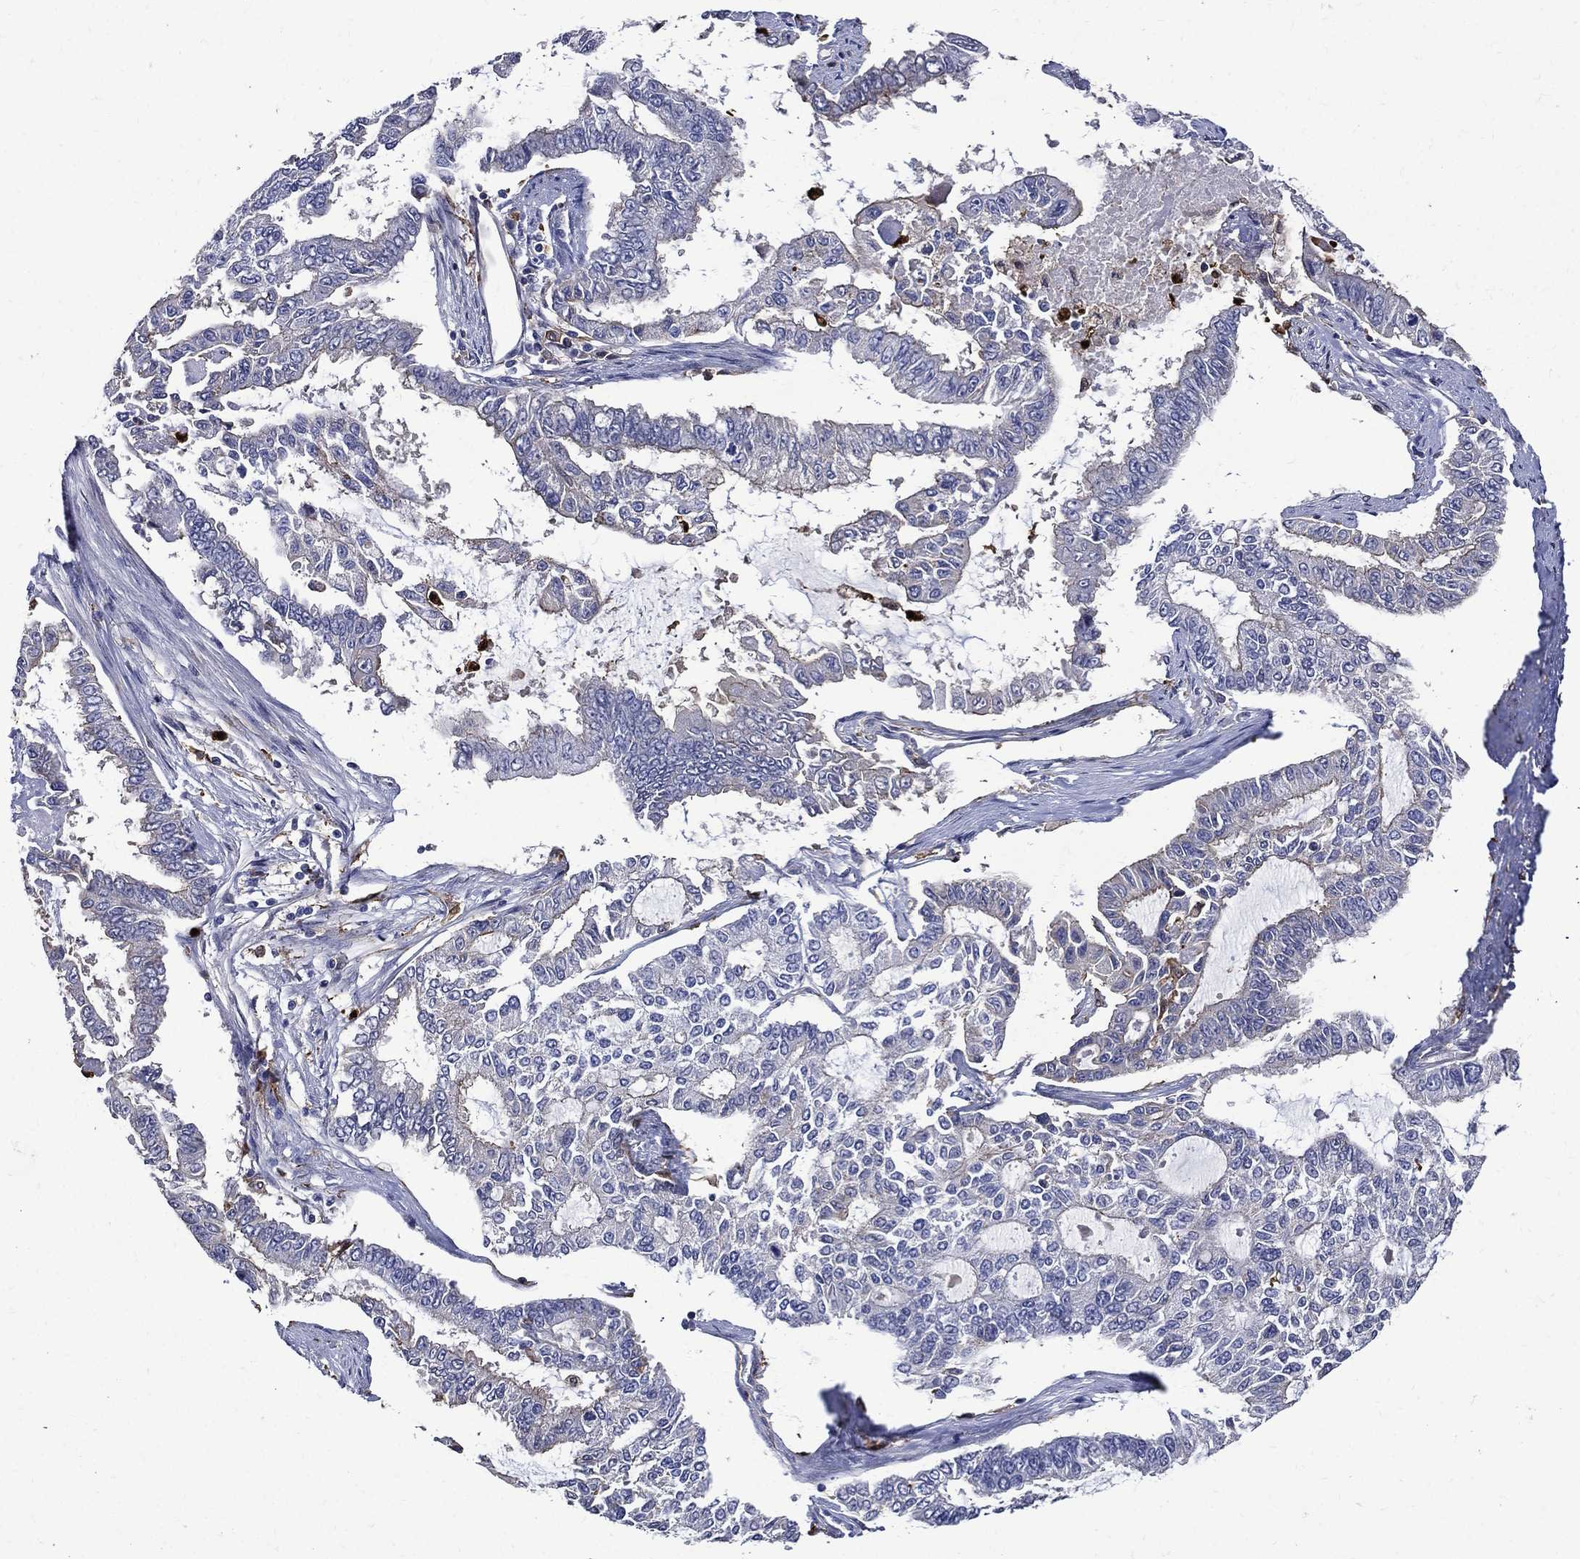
{"staining": {"intensity": "negative", "quantity": "none", "location": "none"}, "tissue": "endometrial cancer", "cell_type": "Tumor cells", "image_type": "cancer", "snomed": [{"axis": "morphology", "description": "Adenocarcinoma, NOS"}, {"axis": "topography", "description": "Uterus"}], "caption": "Protein analysis of endometrial cancer displays no significant expression in tumor cells.", "gene": "GPR171", "patient": {"sex": "female", "age": 59}}